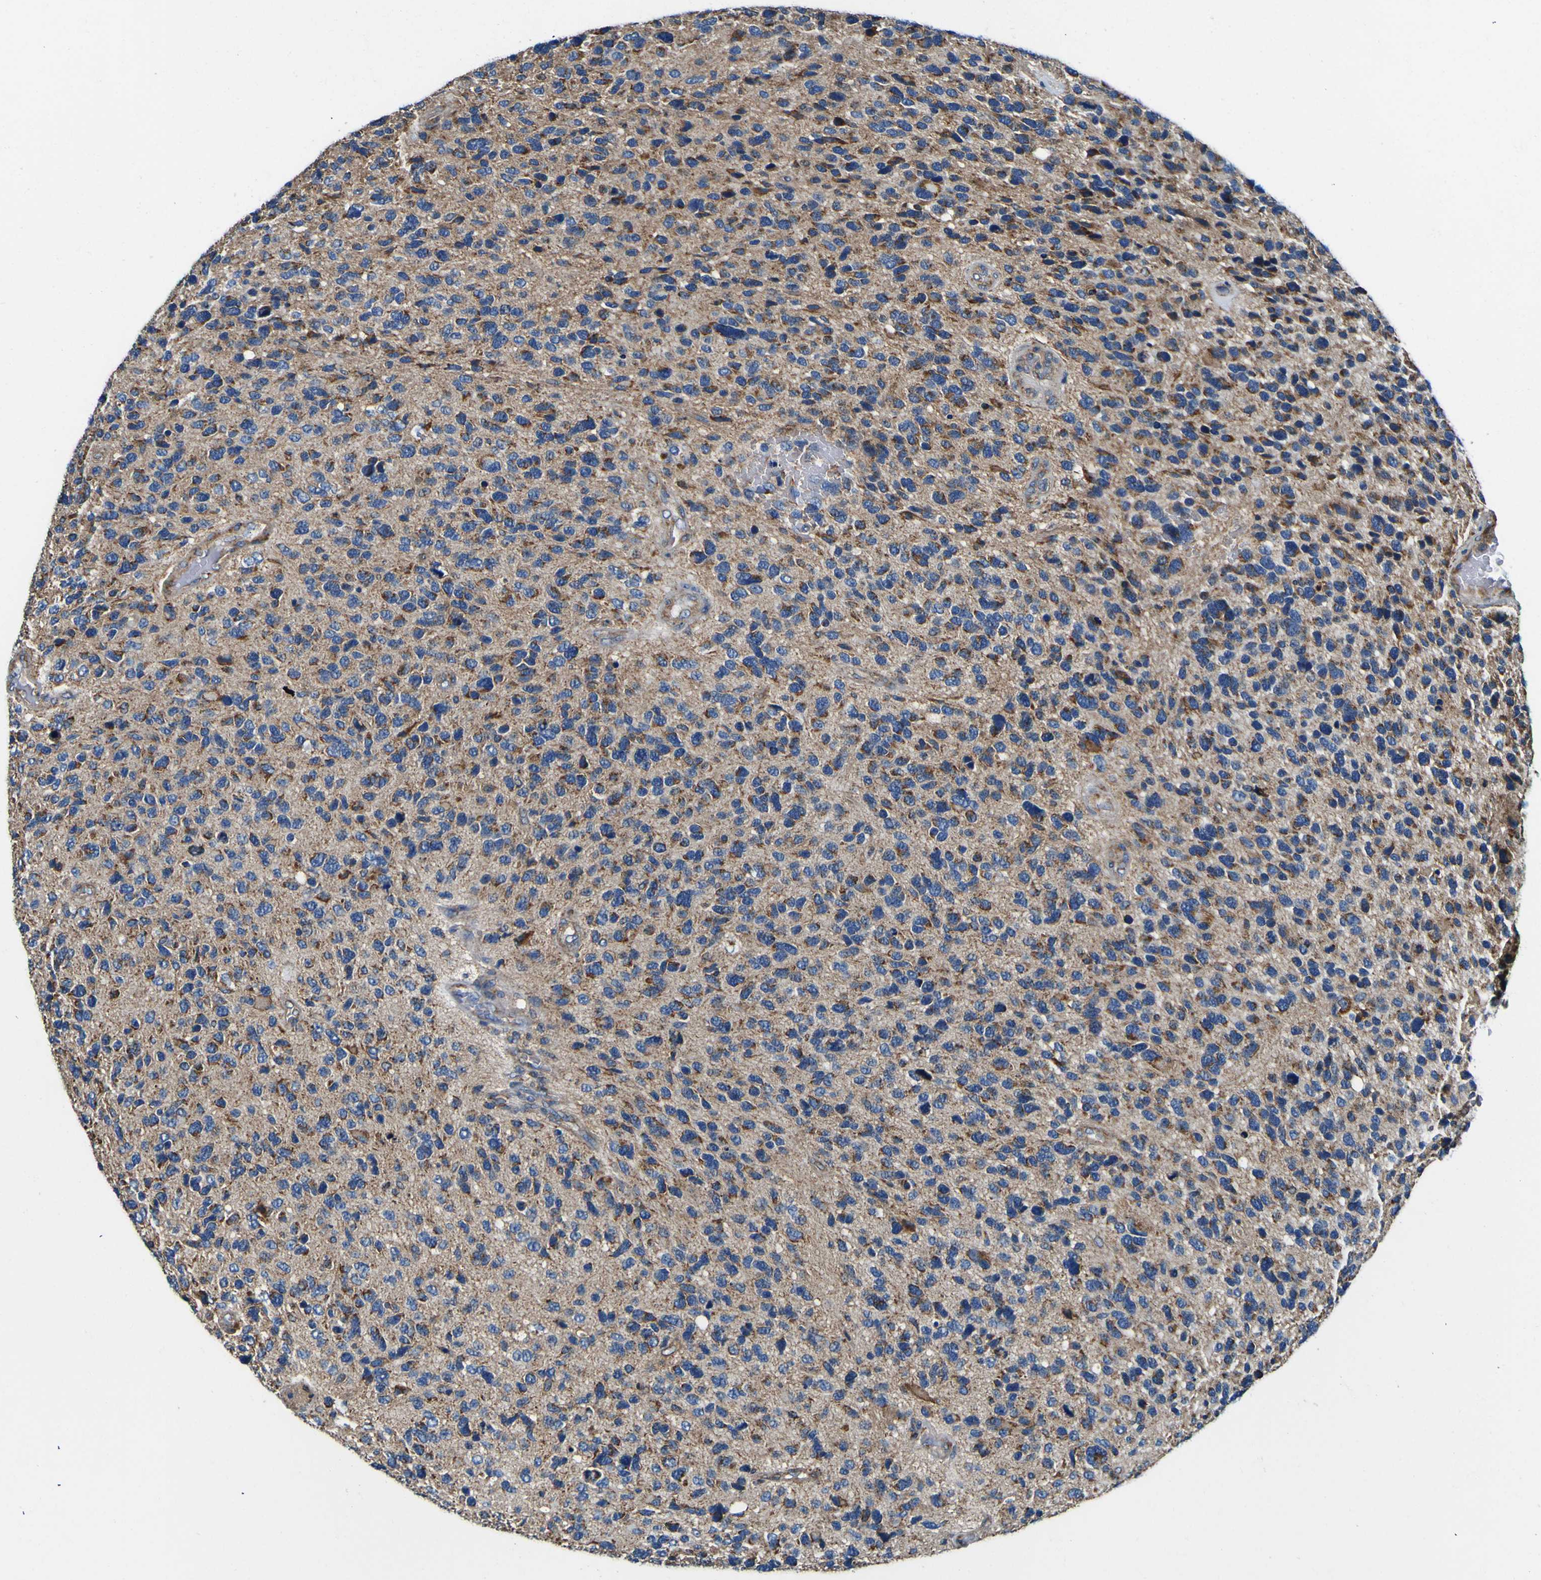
{"staining": {"intensity": "moderate", "quantity": "<25%", "location": "cytoplasmic/membranous"}, "tissue": "glioma", "cell_type": "Tumor cells", "image_type": "cancer", "snomed": [{"axis": "morphology", "description": "Glioma, malignant, High grade"}, {"axis": "topography", "description": "Brain"}], "caption": "Immunohistochemical staining of high-grade glioma (malignant) exhibits low levels of moderate cytoplasmic/membranous protein expression in about <25% of tumor cells.", "gene": "INPP5A", "patient": {"sex": "female", "age": 58}}